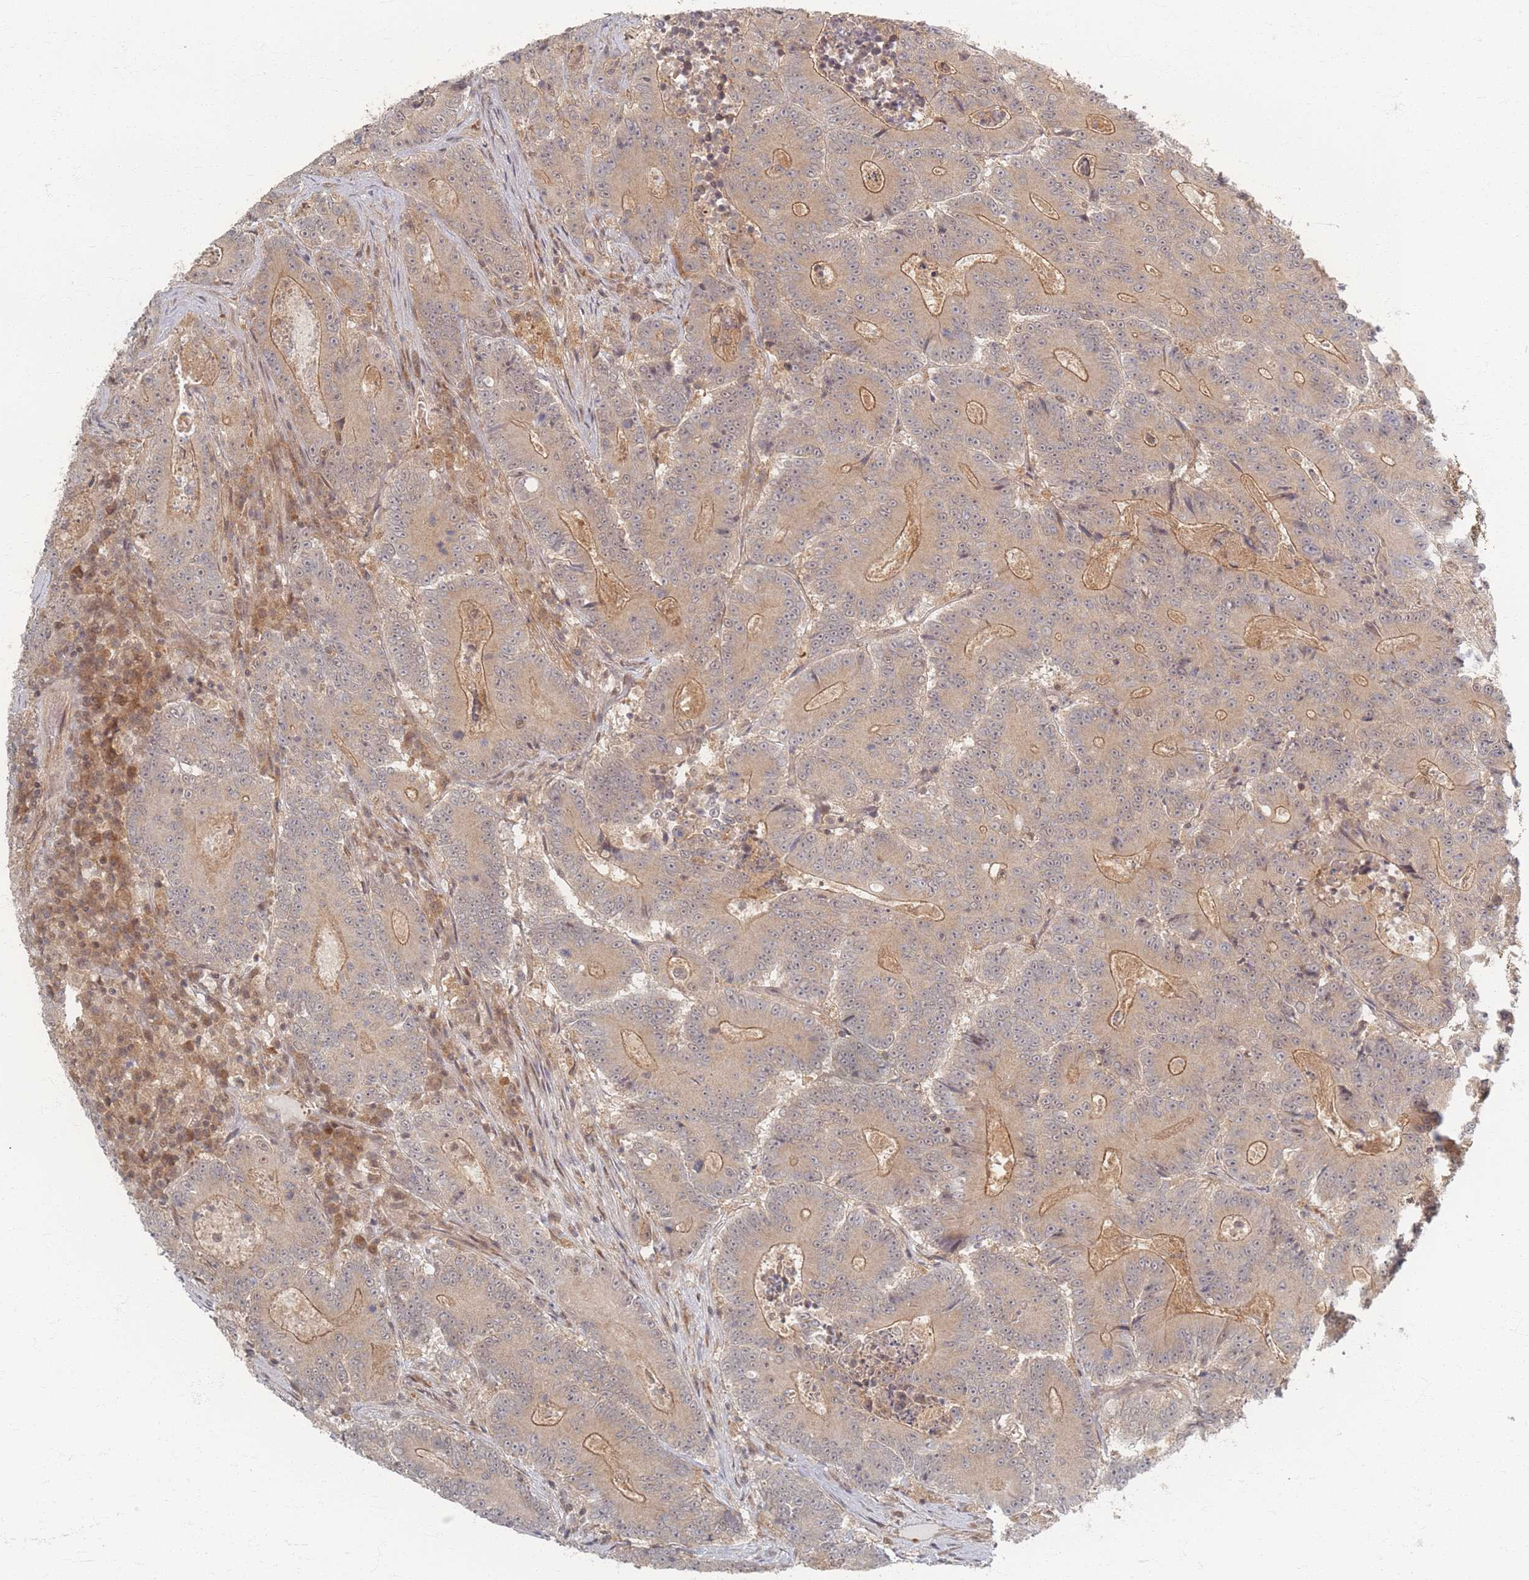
{"staining": {"intensity": "weak", "quantity": "25%-75%", "location": "cytoplasmic/membranous"}, "tissue": "colorectal cancer", "cell_type": "Tumor cells", "image_type": "cancer", "snomed": [{"axis": "morphology", "description": "Adenocarcinoma, NOS"}, {"axis": "topography", "description": "Colon"}], "caption": "Colorectal adenocarcinoma tissue shows weak cytoplasmic/membranous expression in about 25%-75% of tumor cells Immunohistochemistry stains the protein of interest in brown and the nuclei are stained blue.", "gene": "PSMD9", "patient": {"sex": "male", "age": 83}}